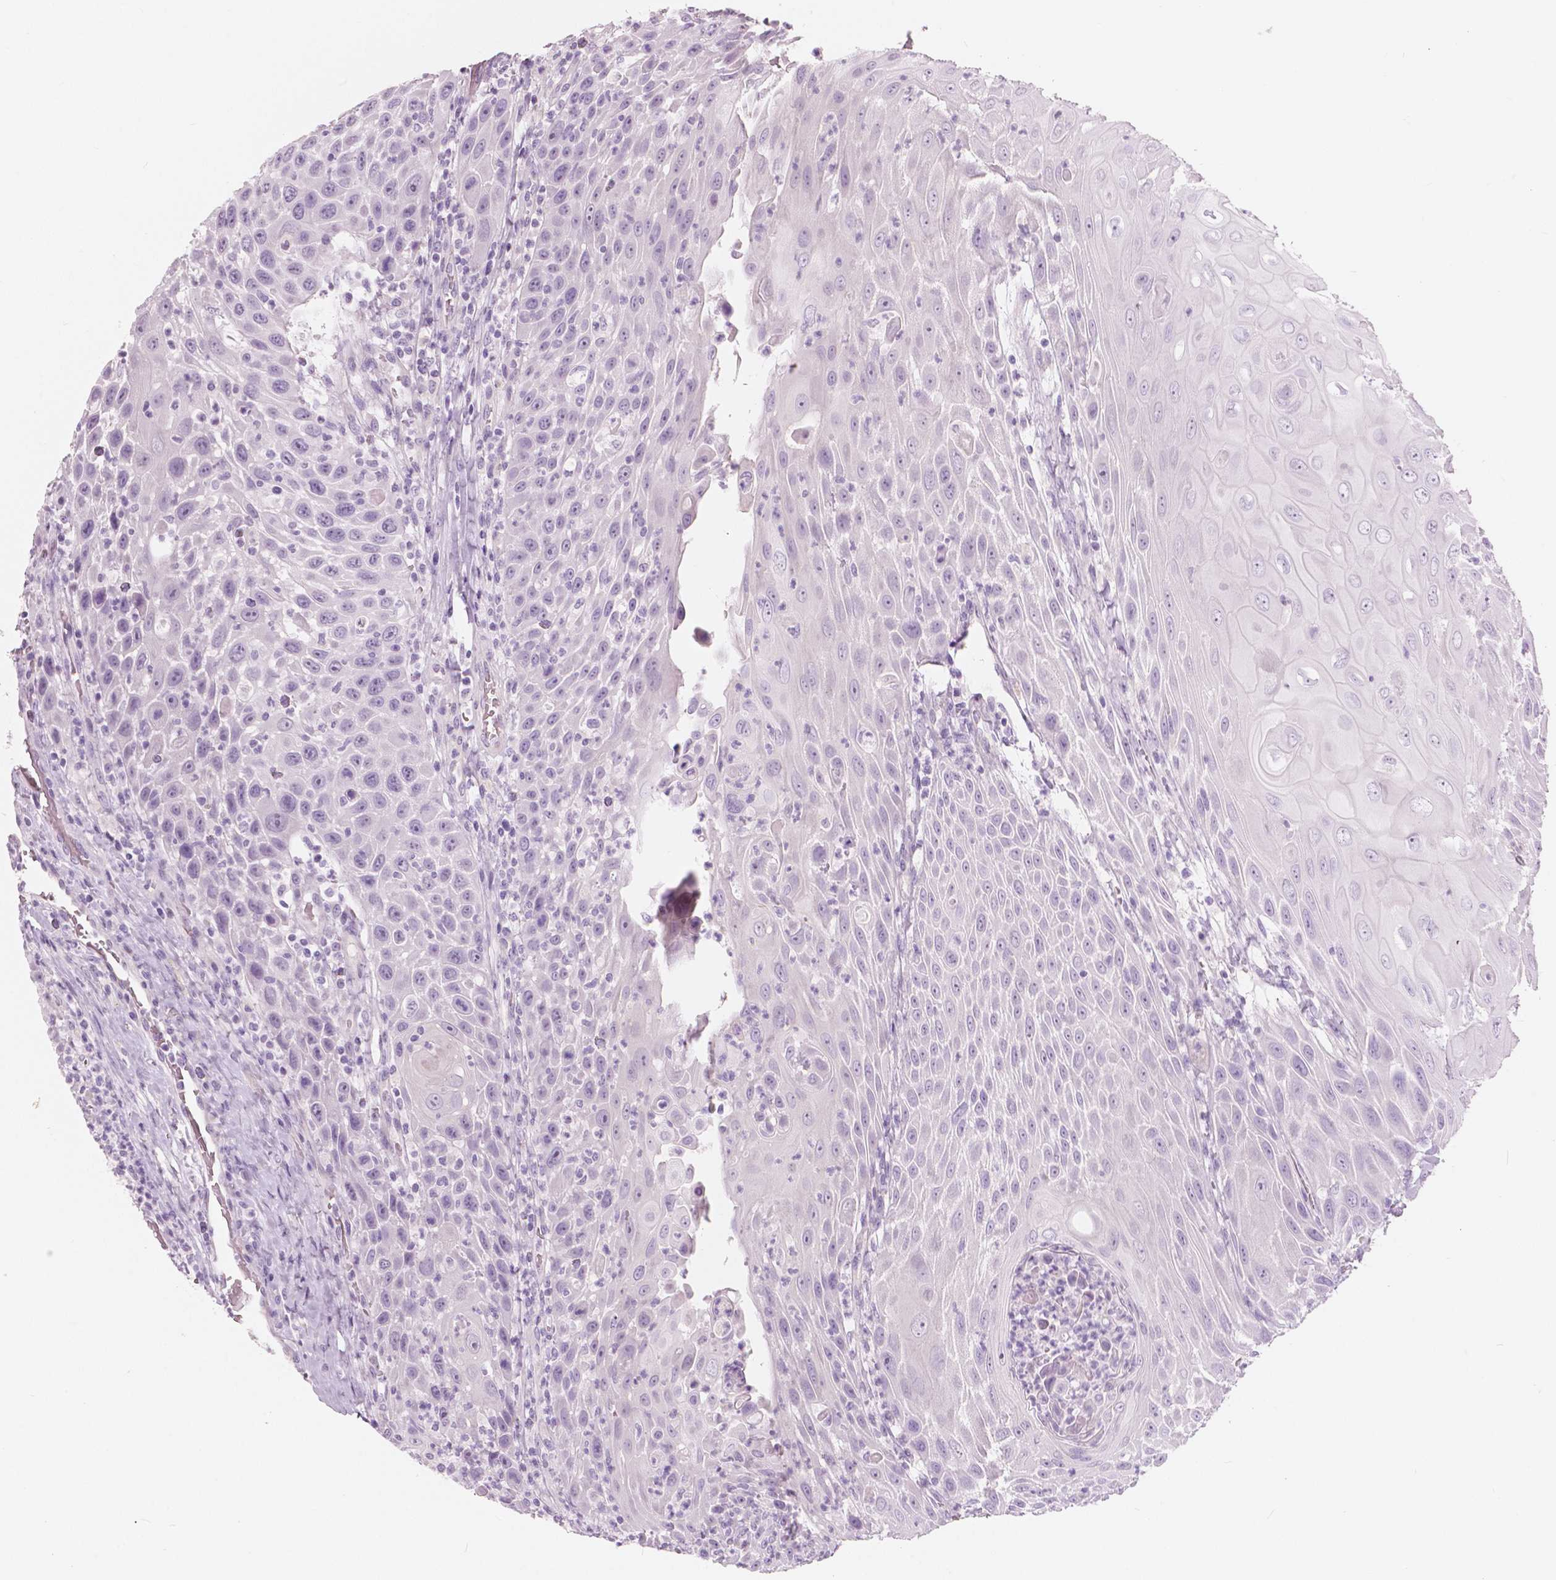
{"staining": {"intensity": "negative", "quantity": "none", "location": "none"}, "tissue": "head and neck cancer", "cell_type": "Tumor cells", "image_type": "cancer", "snomed": [{"axis": "morphology", "description": "Squamous cell carcinoma, NOS"}, {"axis": "topography", "description": "Head-Neck"}], "caption": "Head and neck cancer (squamous cell carcinoma) was stained to show a protein in brown. There is no significant expression in tumor cells. Nuclei are stained in blue.", "gene": "A4GNT", "patient": {"sex": "male", "age": 69}}